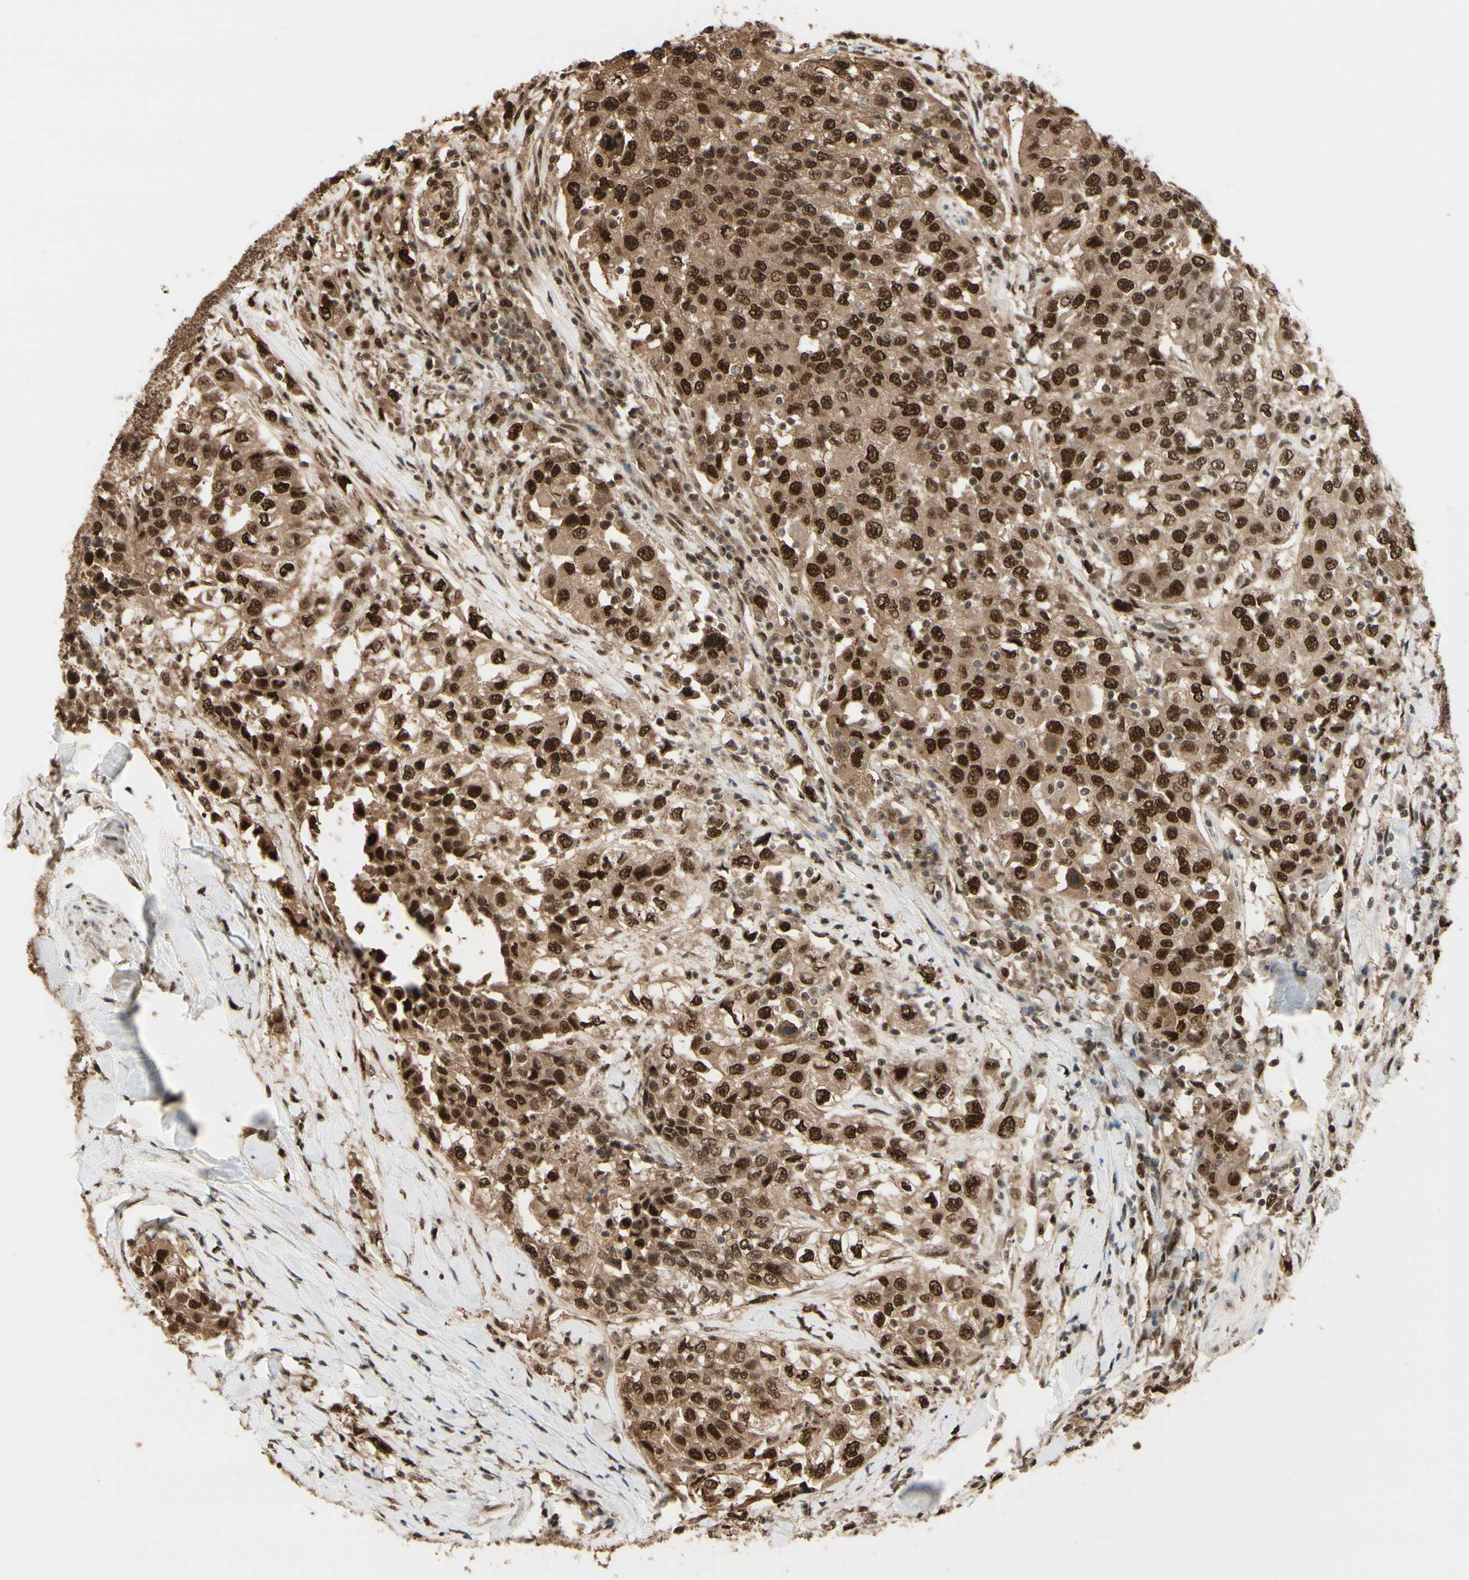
{"staining": {"intensity": "strong", "quantity": ">75%", "location": "cytoplasmic/membranous,nuclear"}, "tissue": "urothelial cancer", "cell_type": "Tumor cells", "image_type": "cancer", "snomed": [{"axis": "morphology", "description": "Urothelial carcinoma, High grade"}, {"axis": "topography", "description": "Urinary bladder"}], "caption": "Approximately >75% of tumor cells in urothelial cancer reveal strong cytoplasmic/membranous and nuclear protein expression as visualized by brown immunohistochemical staining.", "gene": "HSF1", "patient": {"sex": "female", "age": 80}}